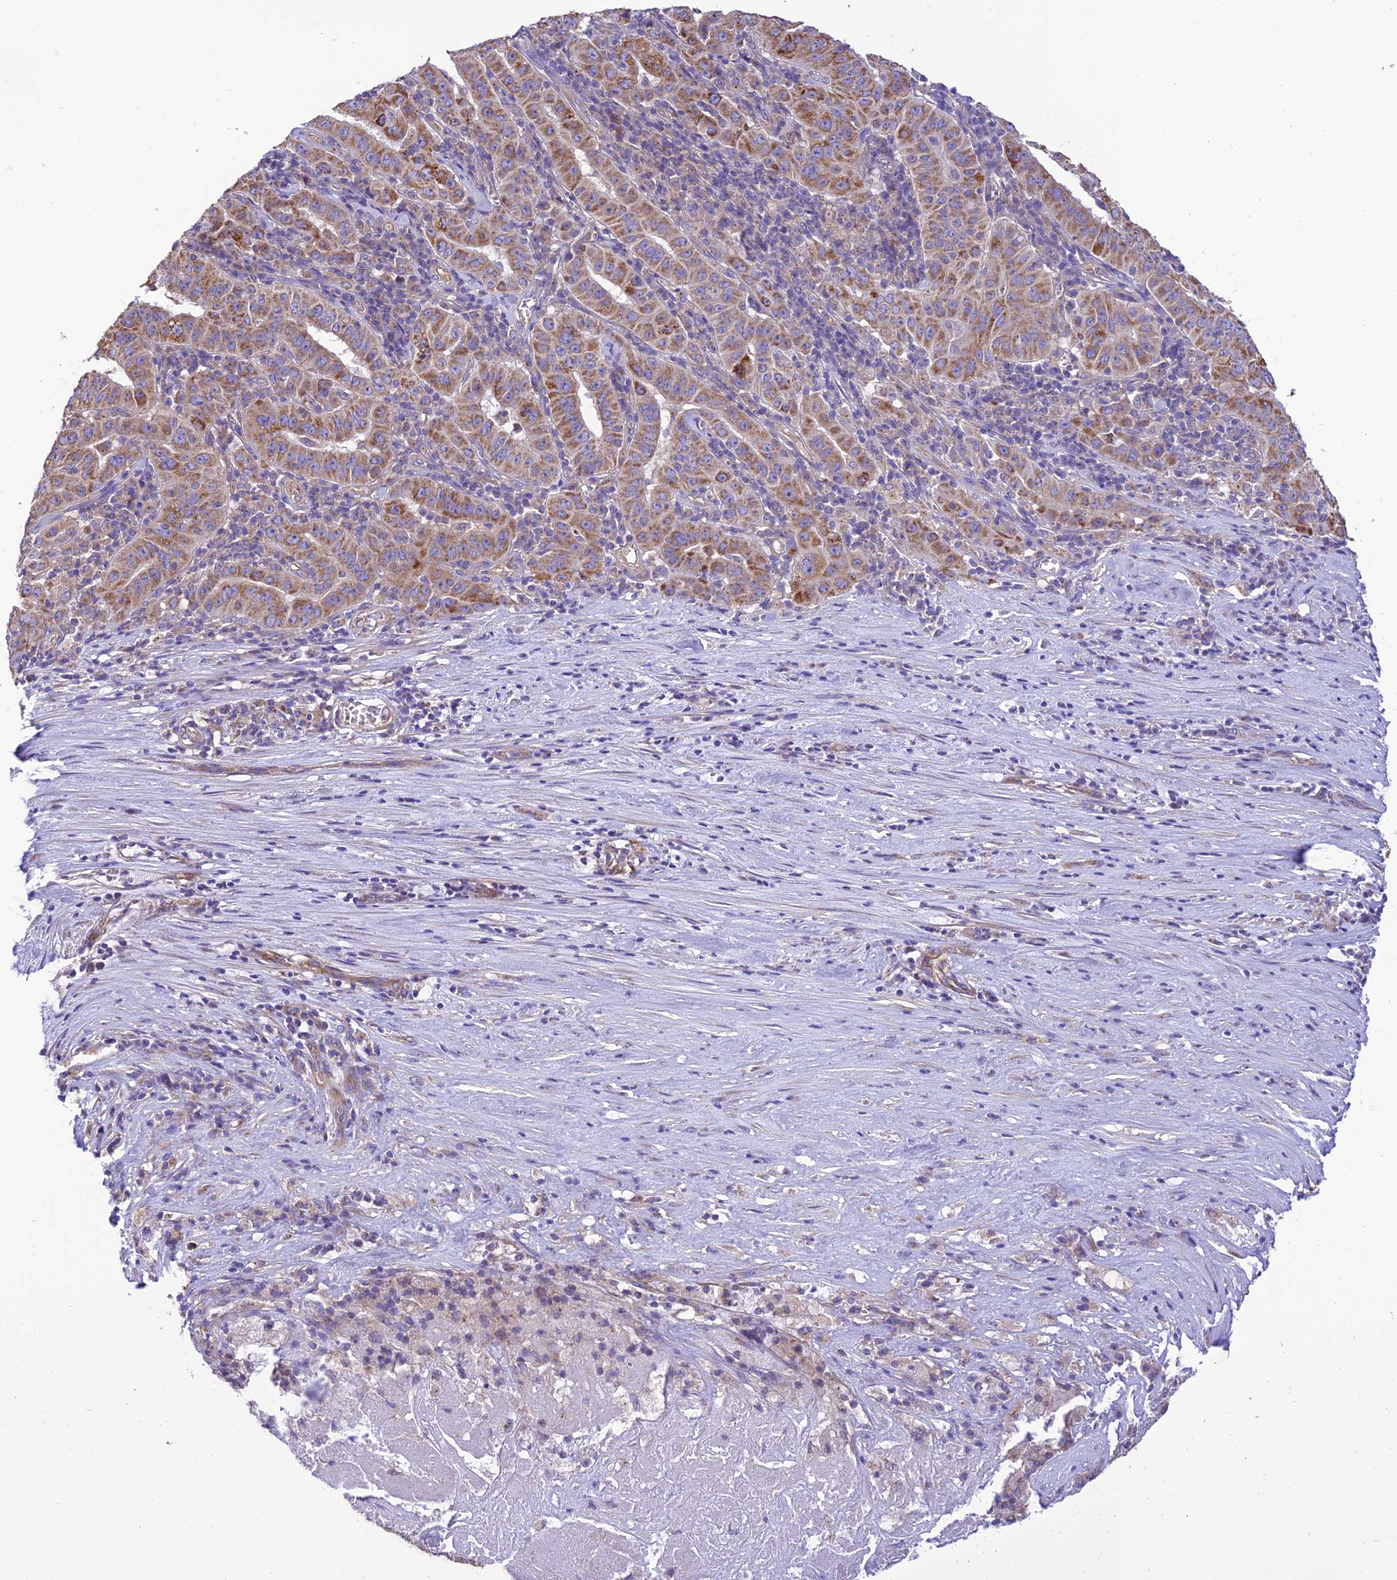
{"staining": {"intensity": "moderate", "quantity": ">75%", "location": "cytoplasmic/membranous"}, "tissue": "pancreatic cancer", "cell_type": "Tumor cells", "image_type": "cancer", "snomed": [{"axis": "morphology", "description": "Adenocarcinoma, NOS"}, {"axis": "topography", "description": "Pancreas"}], "caption": "Moderate cytoplasmic/membranous expression is seen in approximately >75% of tumor cells in pancreatic adenocarcinoma.", "gene": "MAP3K12", "patient": {"sex": "male", "age": 63}}